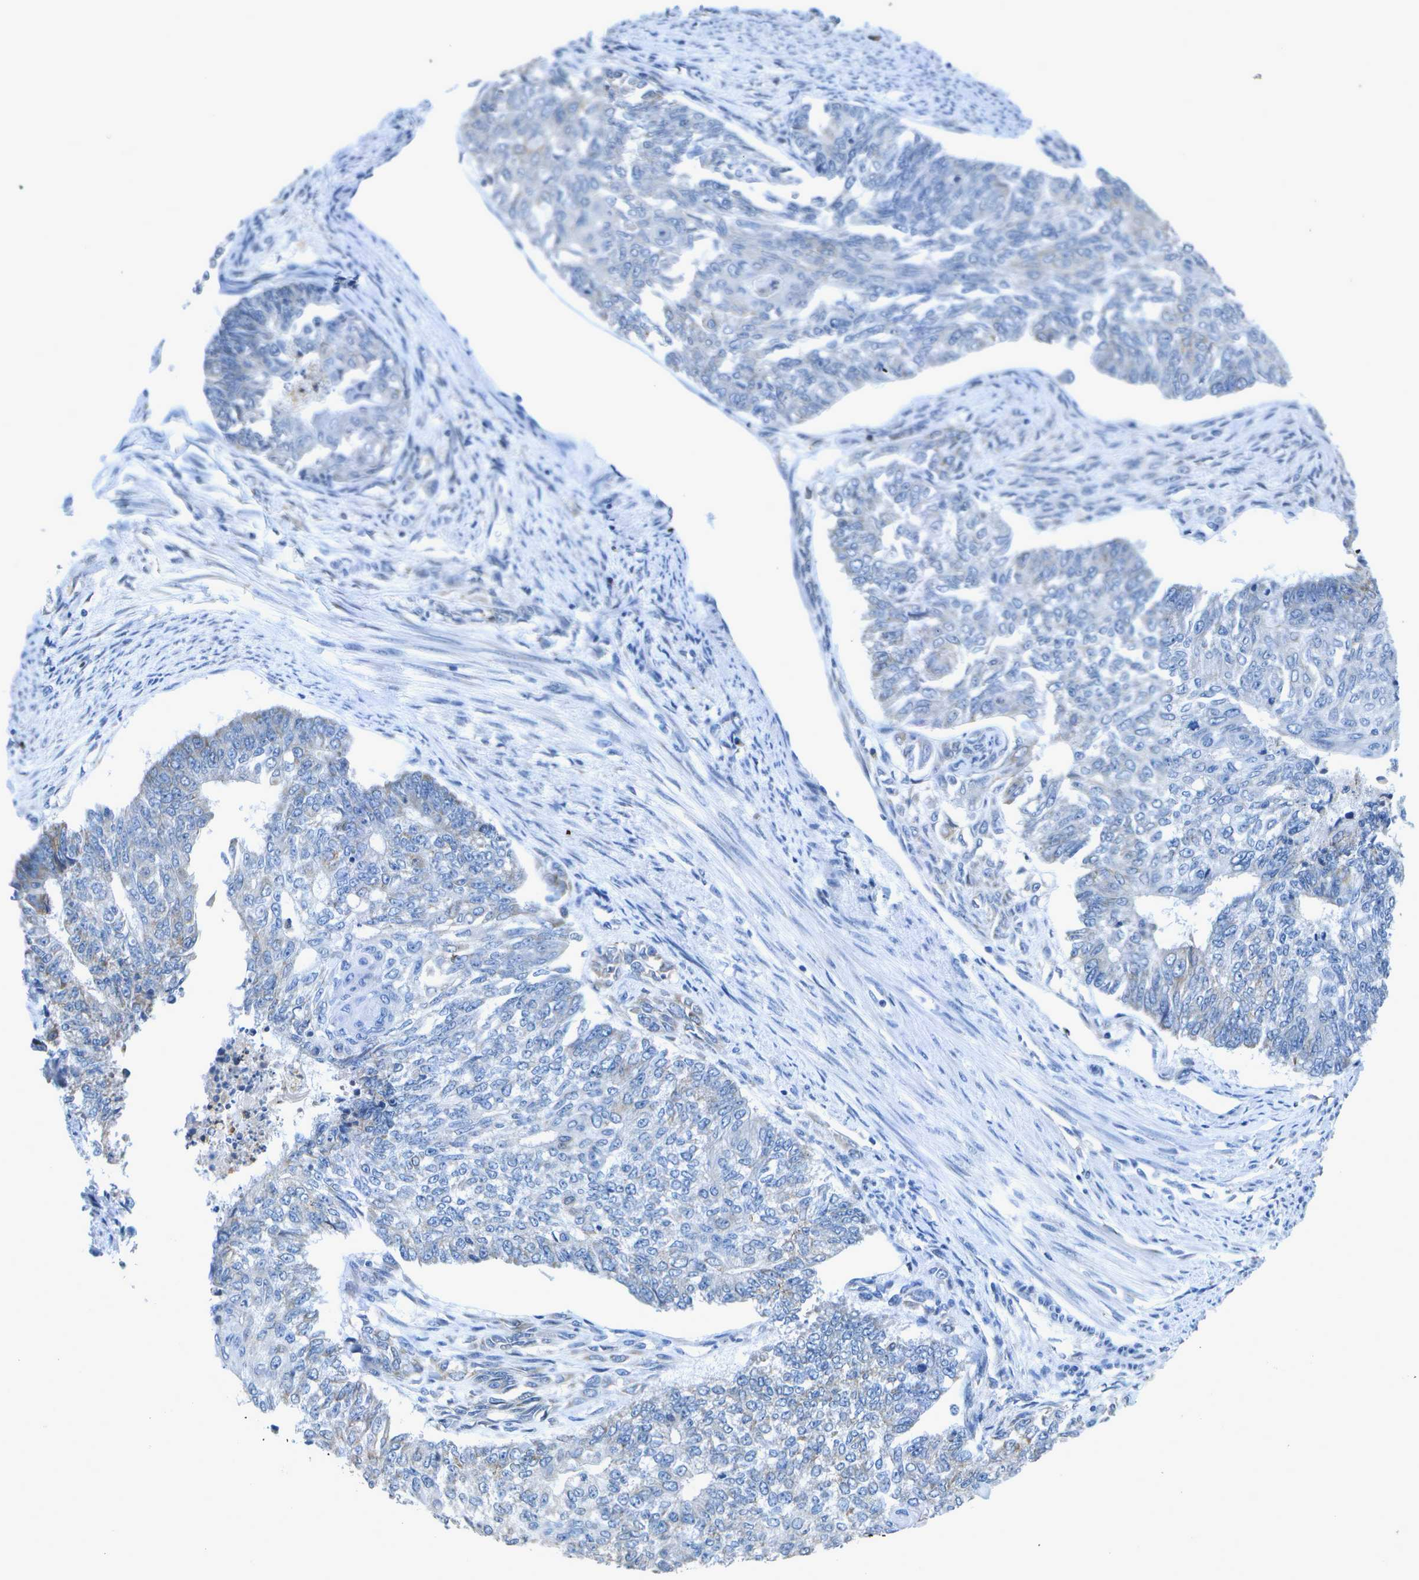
{"staining": {"intensity": "negative", "quantity": "none", "location": "none"}, "tissue": "endometrial cancer", "cell_type": "Tumor cells", "image_type": "cancer", "snomed": [{"axis": "morphology", "description": "Adenocarcinoma, NOS"}, {"axis": "topography", "description": "Endometrium"}], "caption": "The histopathology image displays no staining of tumor cells in endometrial cancer (adenocarcinoma).", "gene": "DSE", "patient": {"sex": "female", "age": 32}}